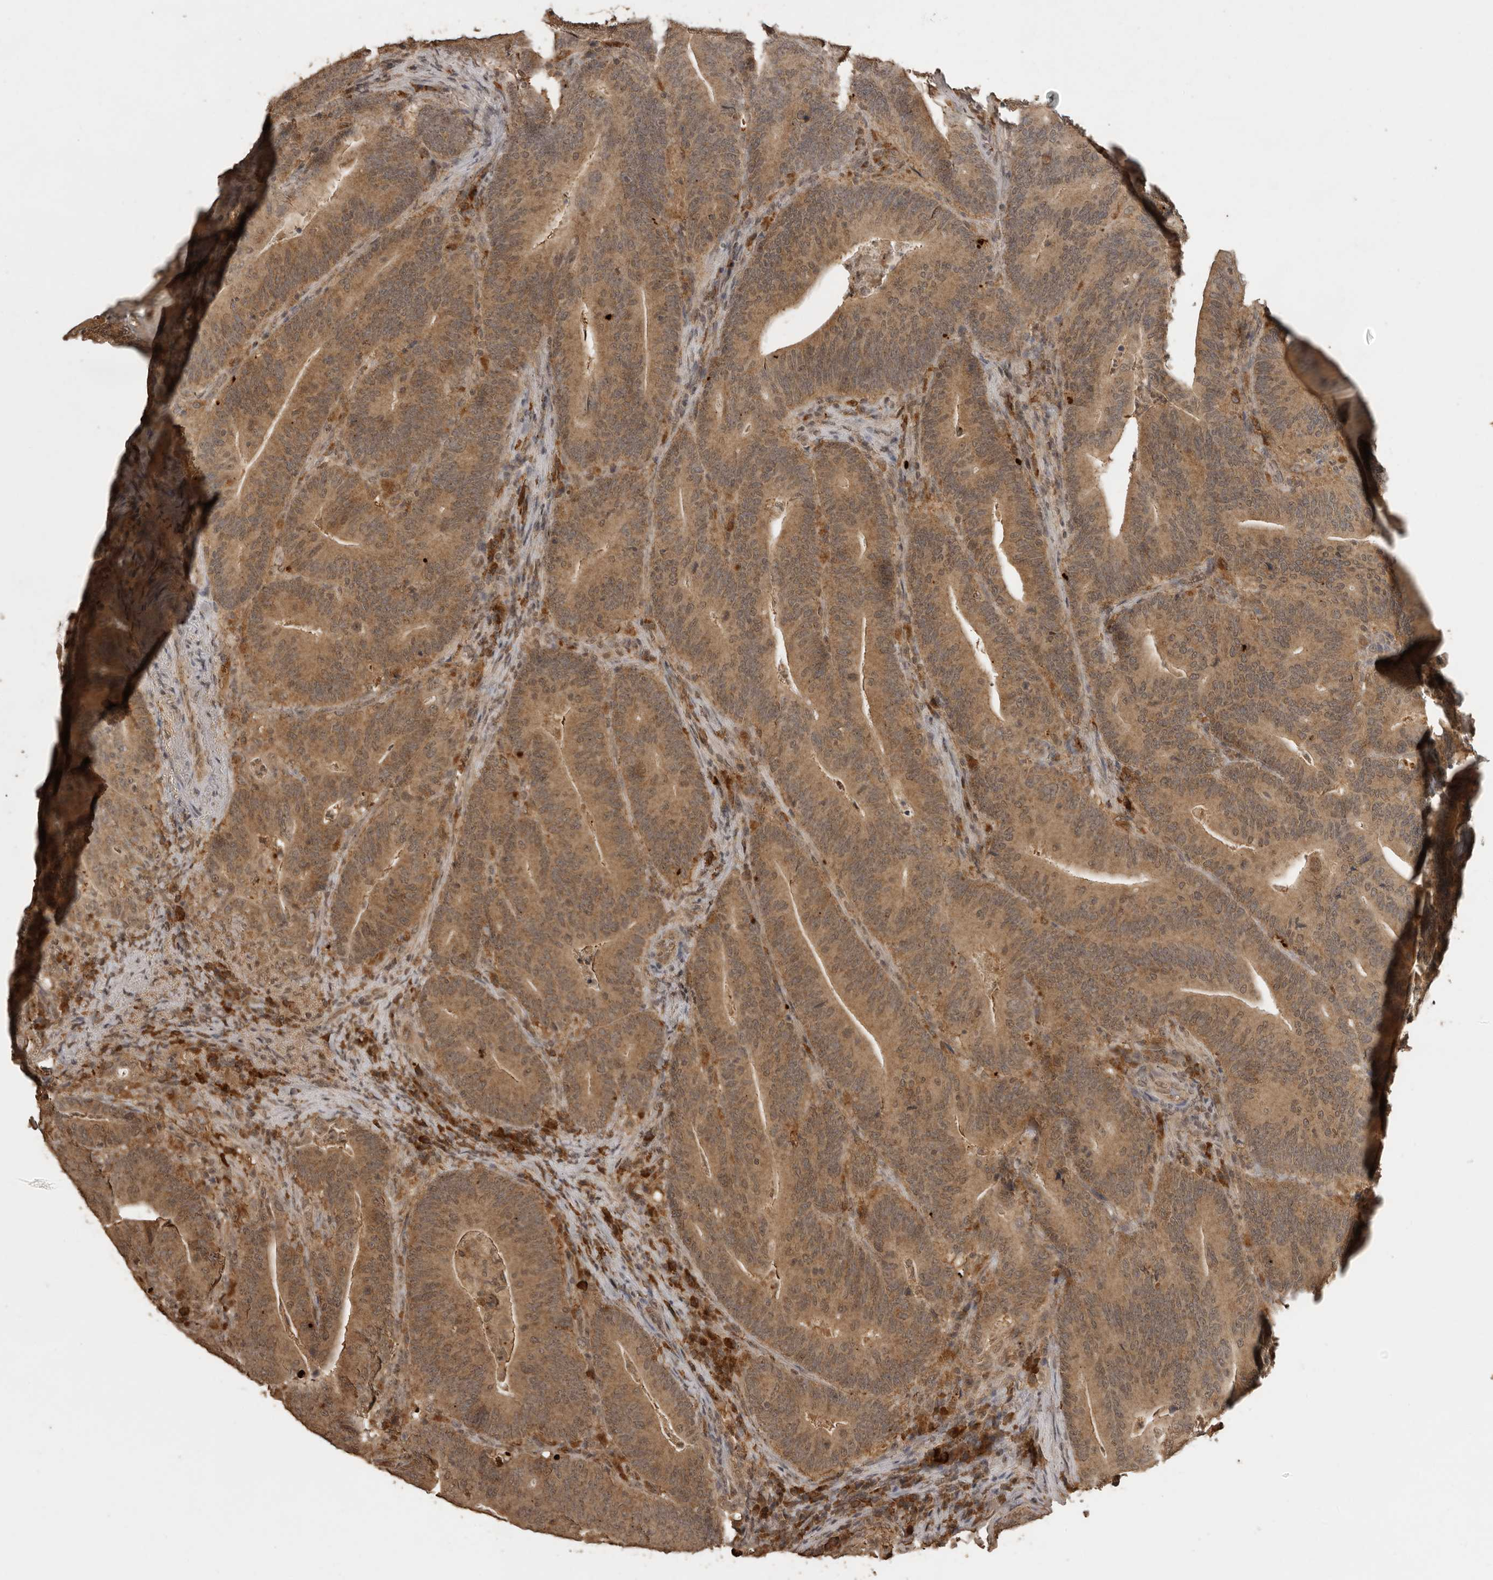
{"staining": {"intensity": "moderate", "quantity": ">75%", "location": "cytoplasmic/membranous"}, "tissue": "colorectal cancer", "cell_type": "Tumor cells", "image_type": "cancer", "snomed": [{"axis": "morphology", "description": "Adenocarcinoma, NOS"}, {"axis": "topography", "description": "Colon"}], "caption": "This is an image of immunohistochemistry (IHC) staining of colorectal cancer (adenocarcinoma), which shows moderate staining in the cytoplasmic/membranous of tumor cells.", "gene": "CTF1", "patient": {"sex": "female", "age": 66}}